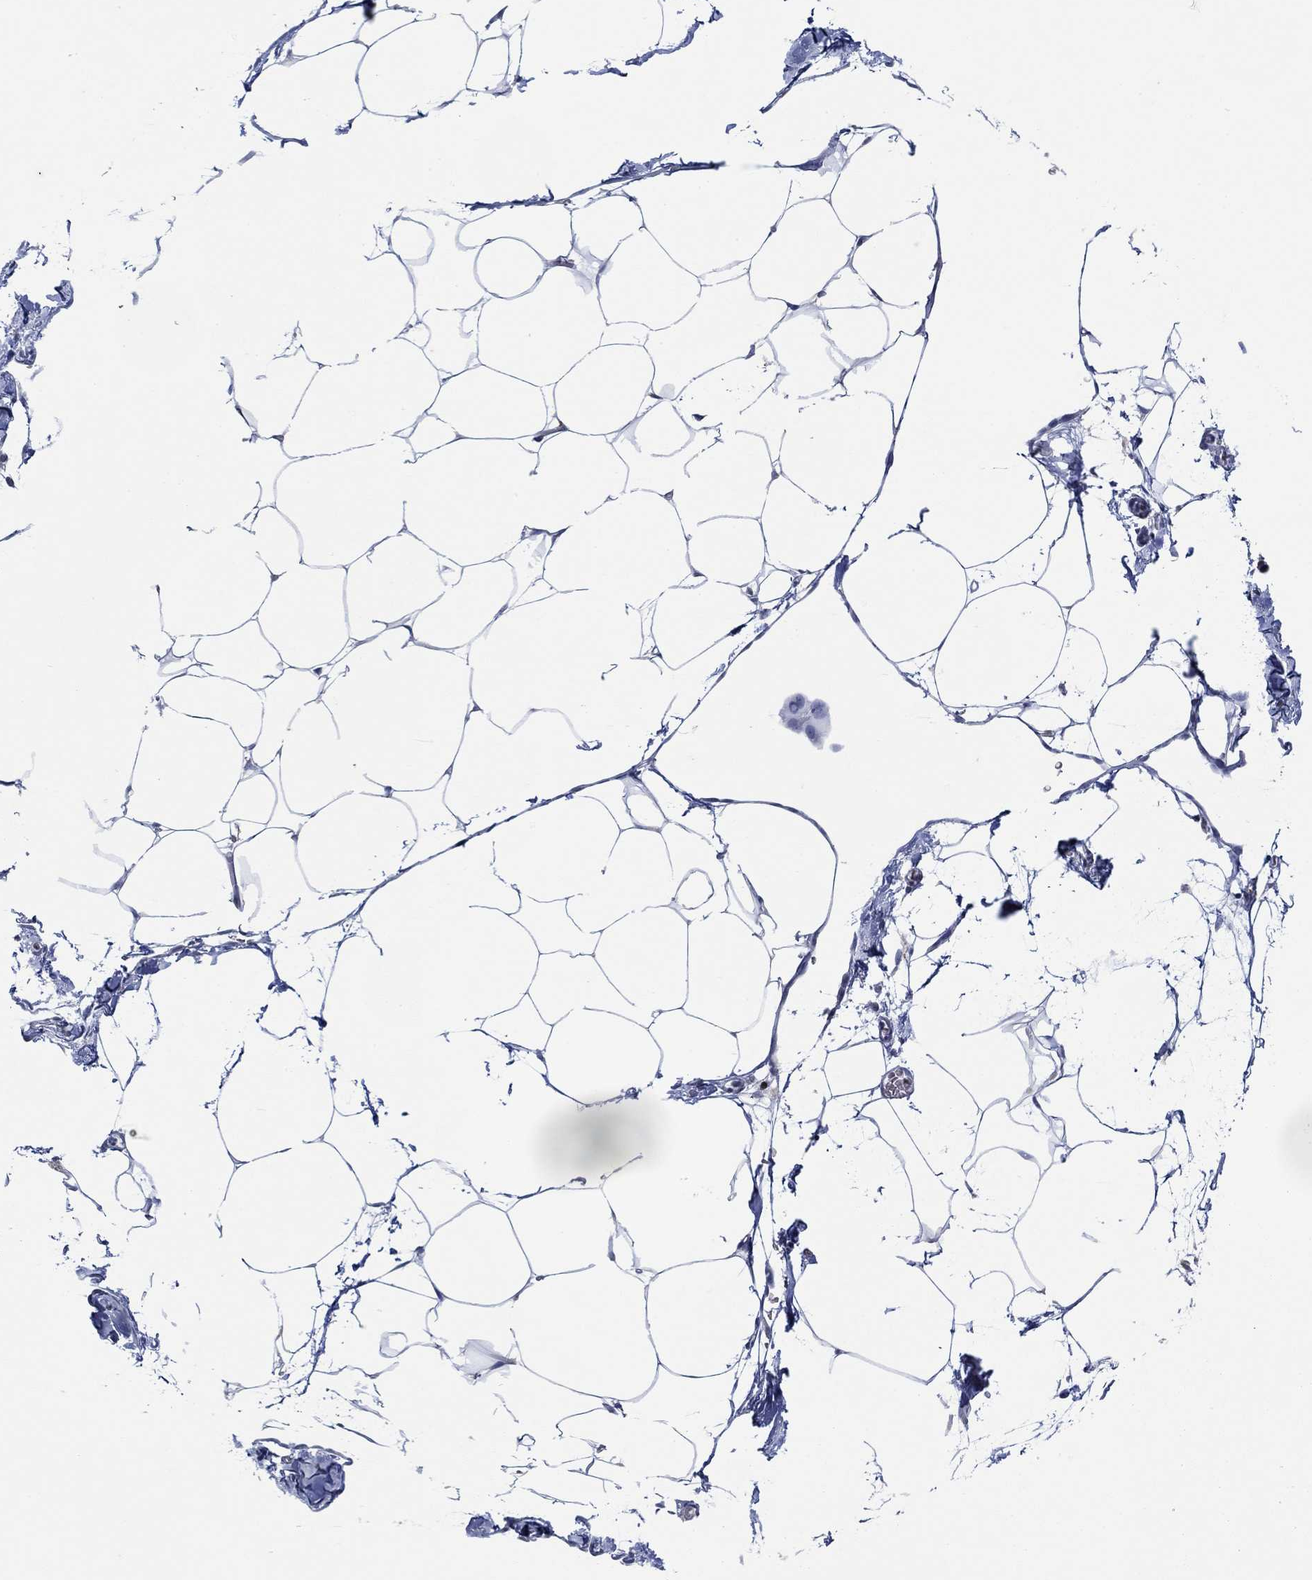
{"staining": {"intensity": "negative", "quantity": "none", "location": "none"}, "tissue": "adipose tissue", "cell_type": "Adipocytes", "image_type": "normal", "snomed": [{"axis": "morphology", "description": "Normal tissue, NOS"}, {"axis": "topography", "description": "Adipose tissue"}], "caption": "Adipose tissue stained for a protein using immunohistochemistry (IHC) shows no expression adipocytes.", "gene": "GATA2", "patient": {"sex": "male", "age": 57}}